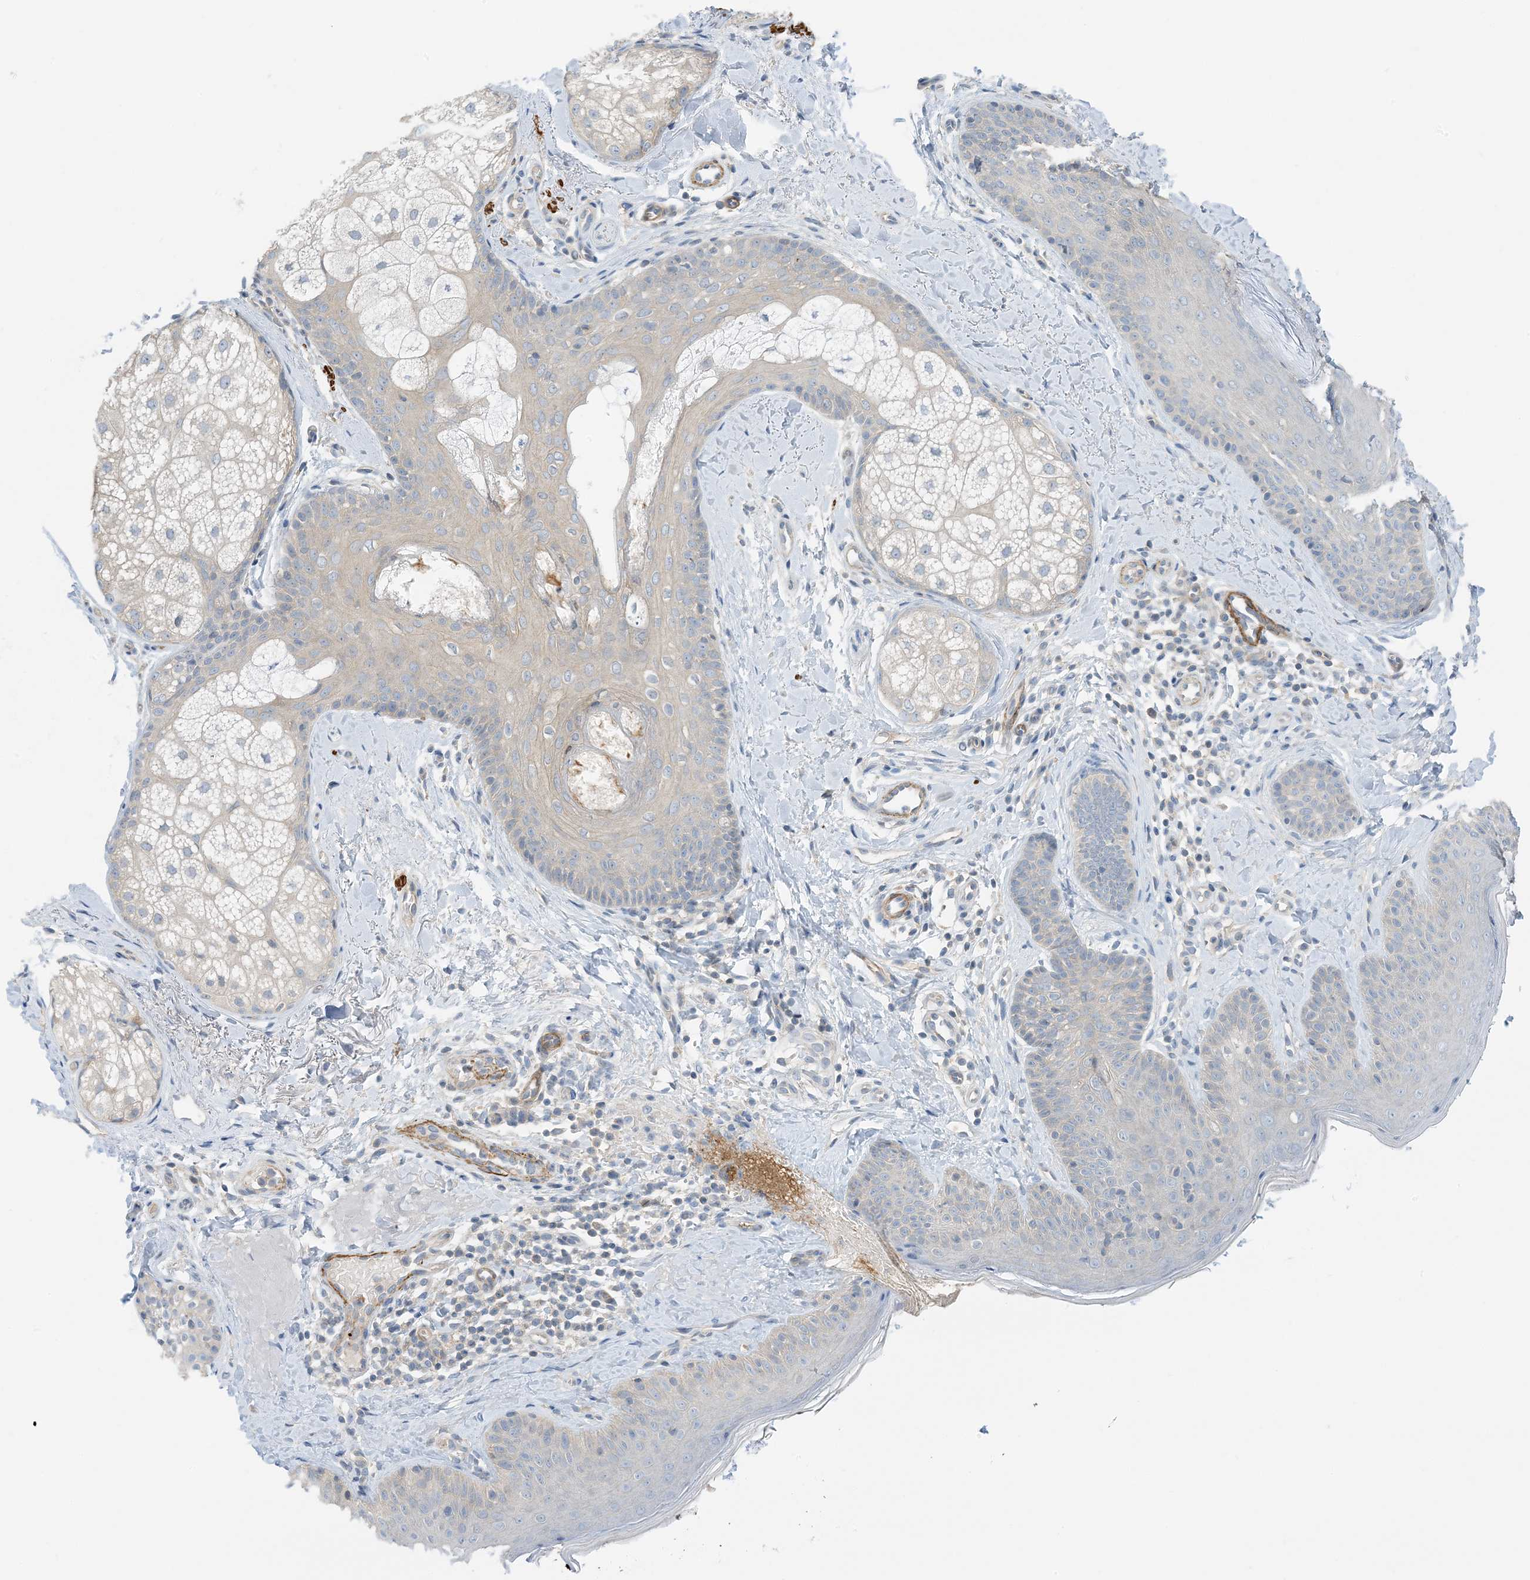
{"staining": {"intensity": "weak", "quantity": "<25%", "location": "cytoplasmic/membranous"}, "tissue": "skin", "cell_type": "Fibroblasts", "image_type": "normal", "snomed": [{"axis": "morphology", "description": "Normal tissue, NOS"}, {"axis": "topography", "description": "Skin"}], "caption": "The image exhibits no significant positivity in fibroblasts of skin. The staining is performed using DAB brown chromogen with nuclei counter-stained in using hematoxylin.", "gene": "KIFBP", "patient": {"sex": "male", "age": 57}}